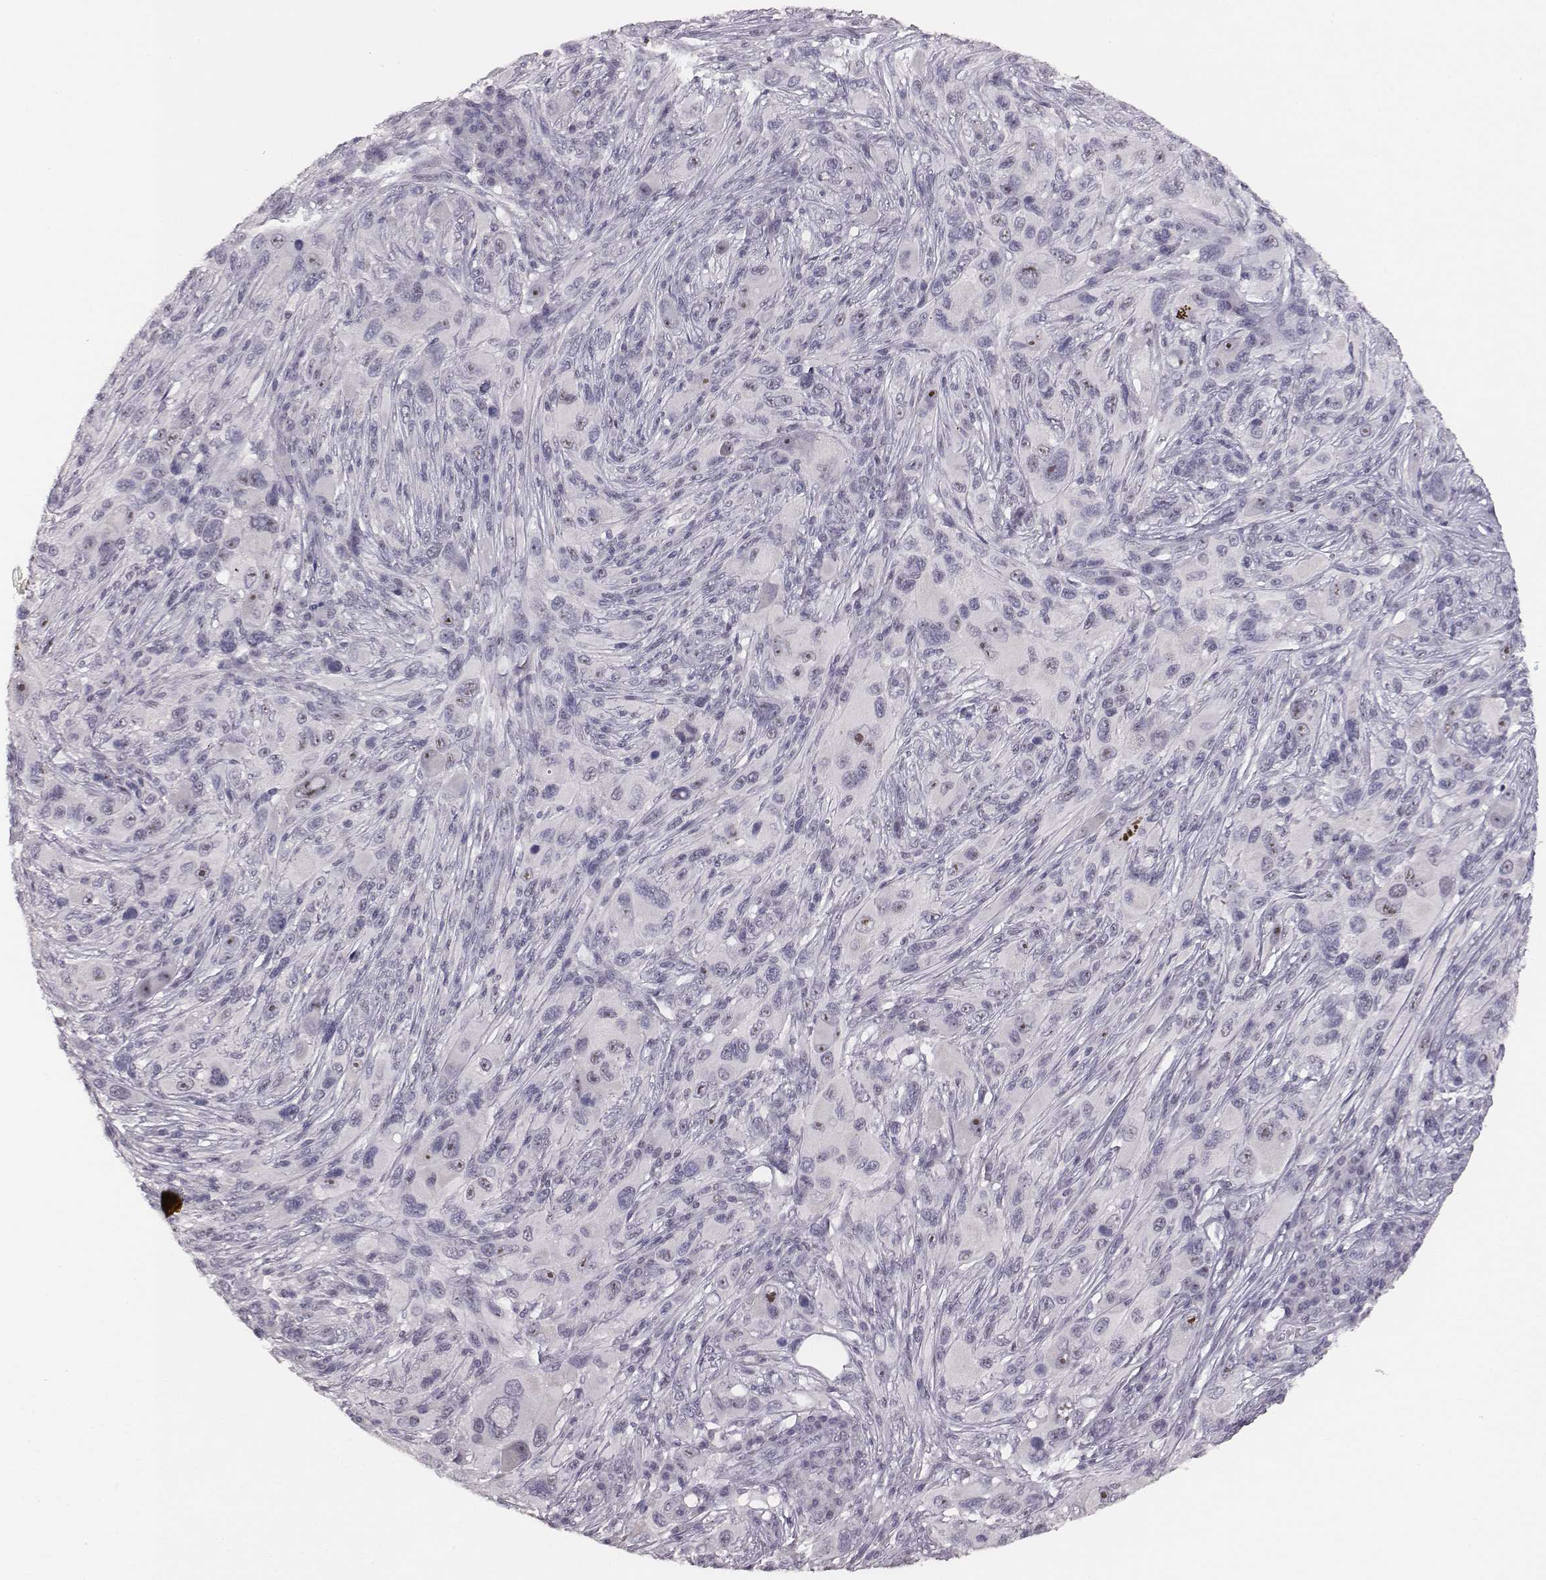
{"staining": {"intensity": "negative", "quantity": "none", "location": "none"}, "tissue": "melanoma", "cell_type": "Tumor cells", "image_type": "cancer", "snomed": [{"axis": "morphology", "description": "Malignant melanoma, NOS"}, {"axis": "topography", "description": "Skin"}], "caption": "Immunohistochemistry (IHC) of human malignant melanoma shows no positivity in tumor cells.", "gene": "NIFK", "patient": {"sex": "male", "age": 53}}